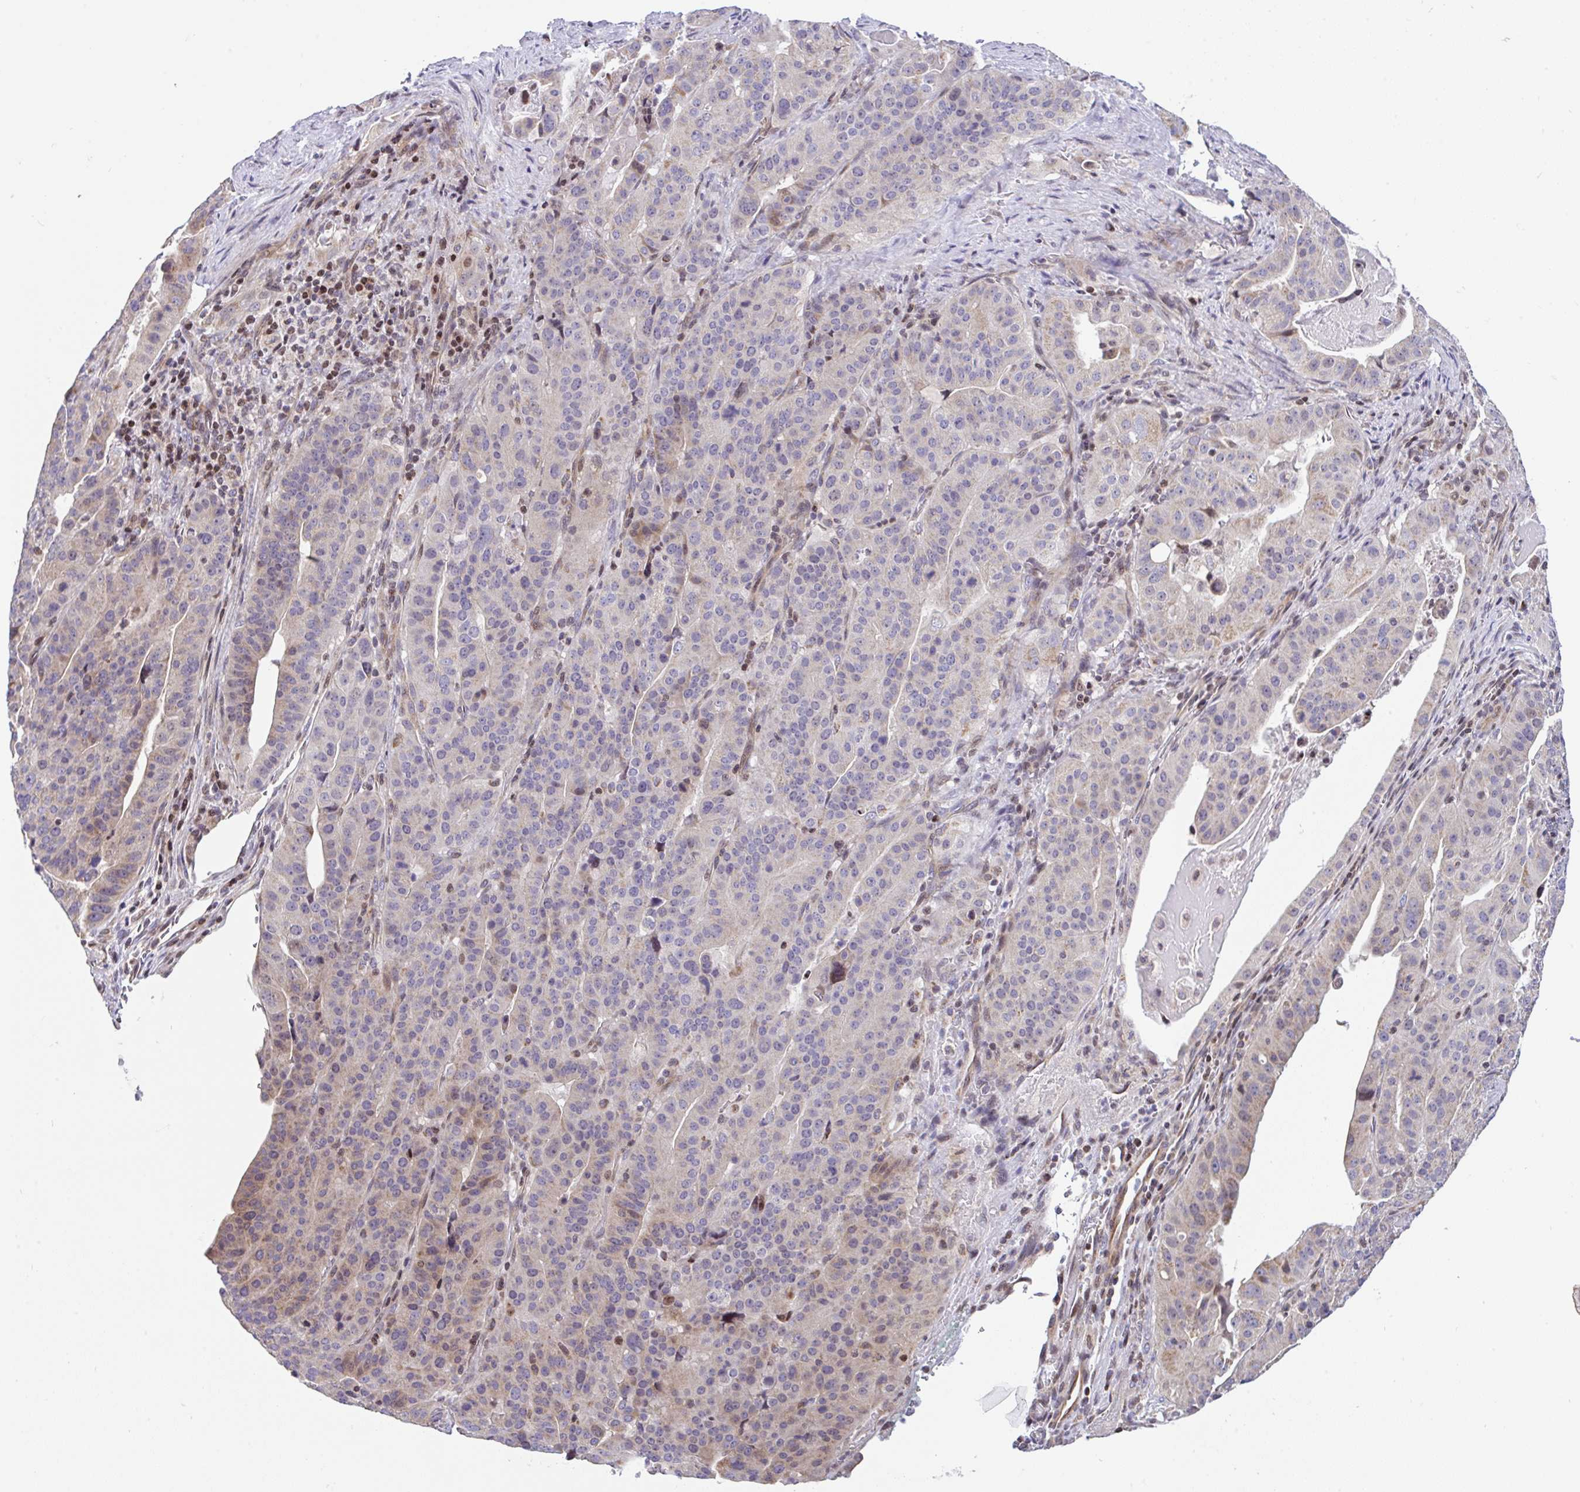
{"staining": {"intensity": "negative", "quantity": "none", "location": "none"}, "tissue": "stomach cancer", "cell_type": "Tumor cells", "image_type": "cancer", "snomed": [{"axis": "morphology", "description": "Adenocarcinoma, NOS"}, {"axis": "topography", "description": "Stomach"}], "caption": "DAB immunohistochemical staining of stomach cancer displays no significant staining in tumor cells. (Brightfield microscopy of DAB immunohistochemistry at high magnification).", "gene": "FIGNL1", "patient": {"sex": "male", "age": 48}}